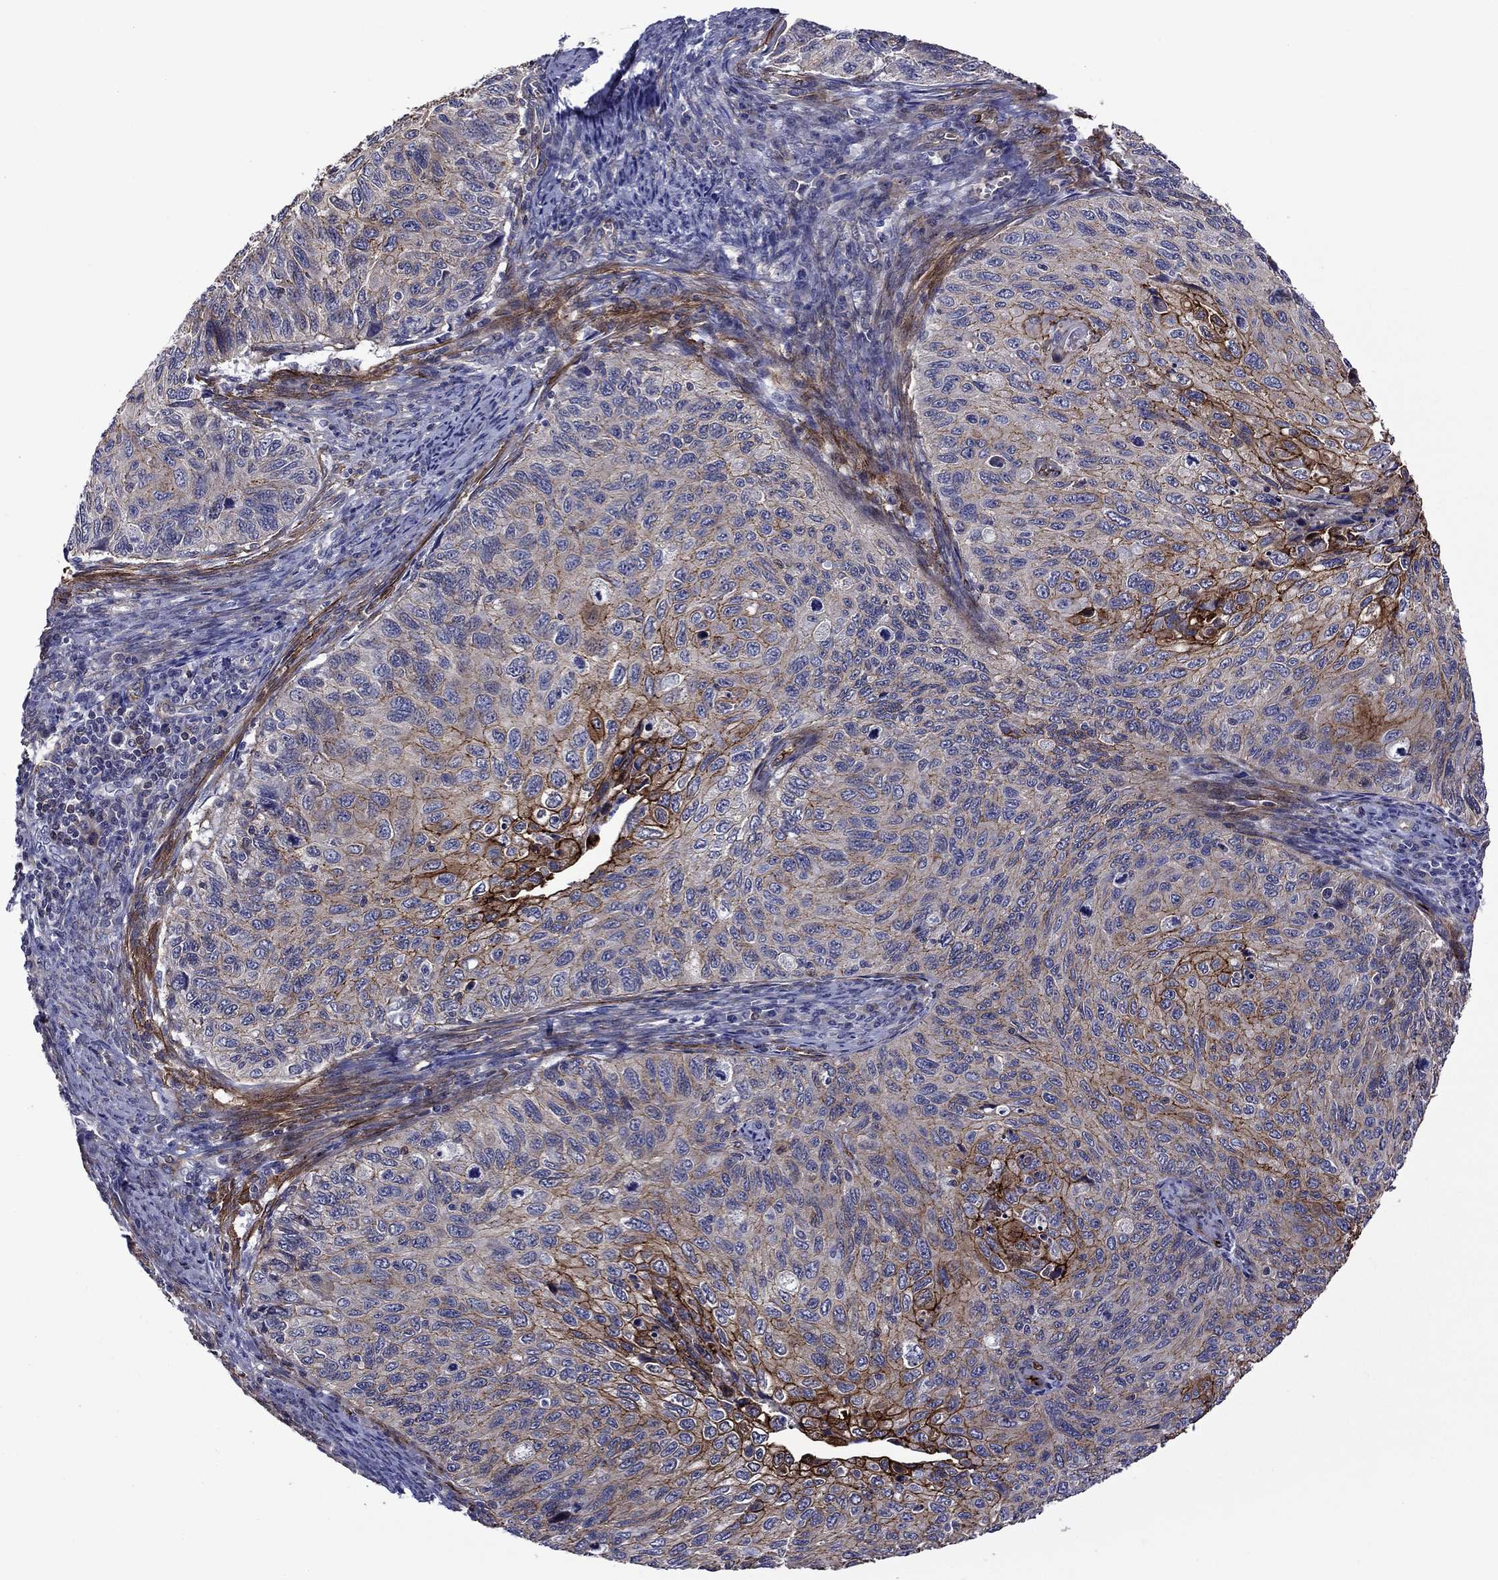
{"staining": {"intensity": "strong", "quantity": "<25%", "location": "cytoplasmic/membranous"}, "tissue": "cervical cancer", "cell_type": "Tumor cells", "image_type": "cancer", "snomed": [{"axis": "morphology", "description": "Squamous cell carcinoma, NOS"}, {"axis": "topography", "description": "Cervix"}], "caption": "The immunohistochemical stain labels strong cytoplasmic/membranous staining in tumor cells of cervical cancer (squamous cell carcinoma) tissue.", "gene": "LMO7", "patient": {"sex": "female", "age": 70}}